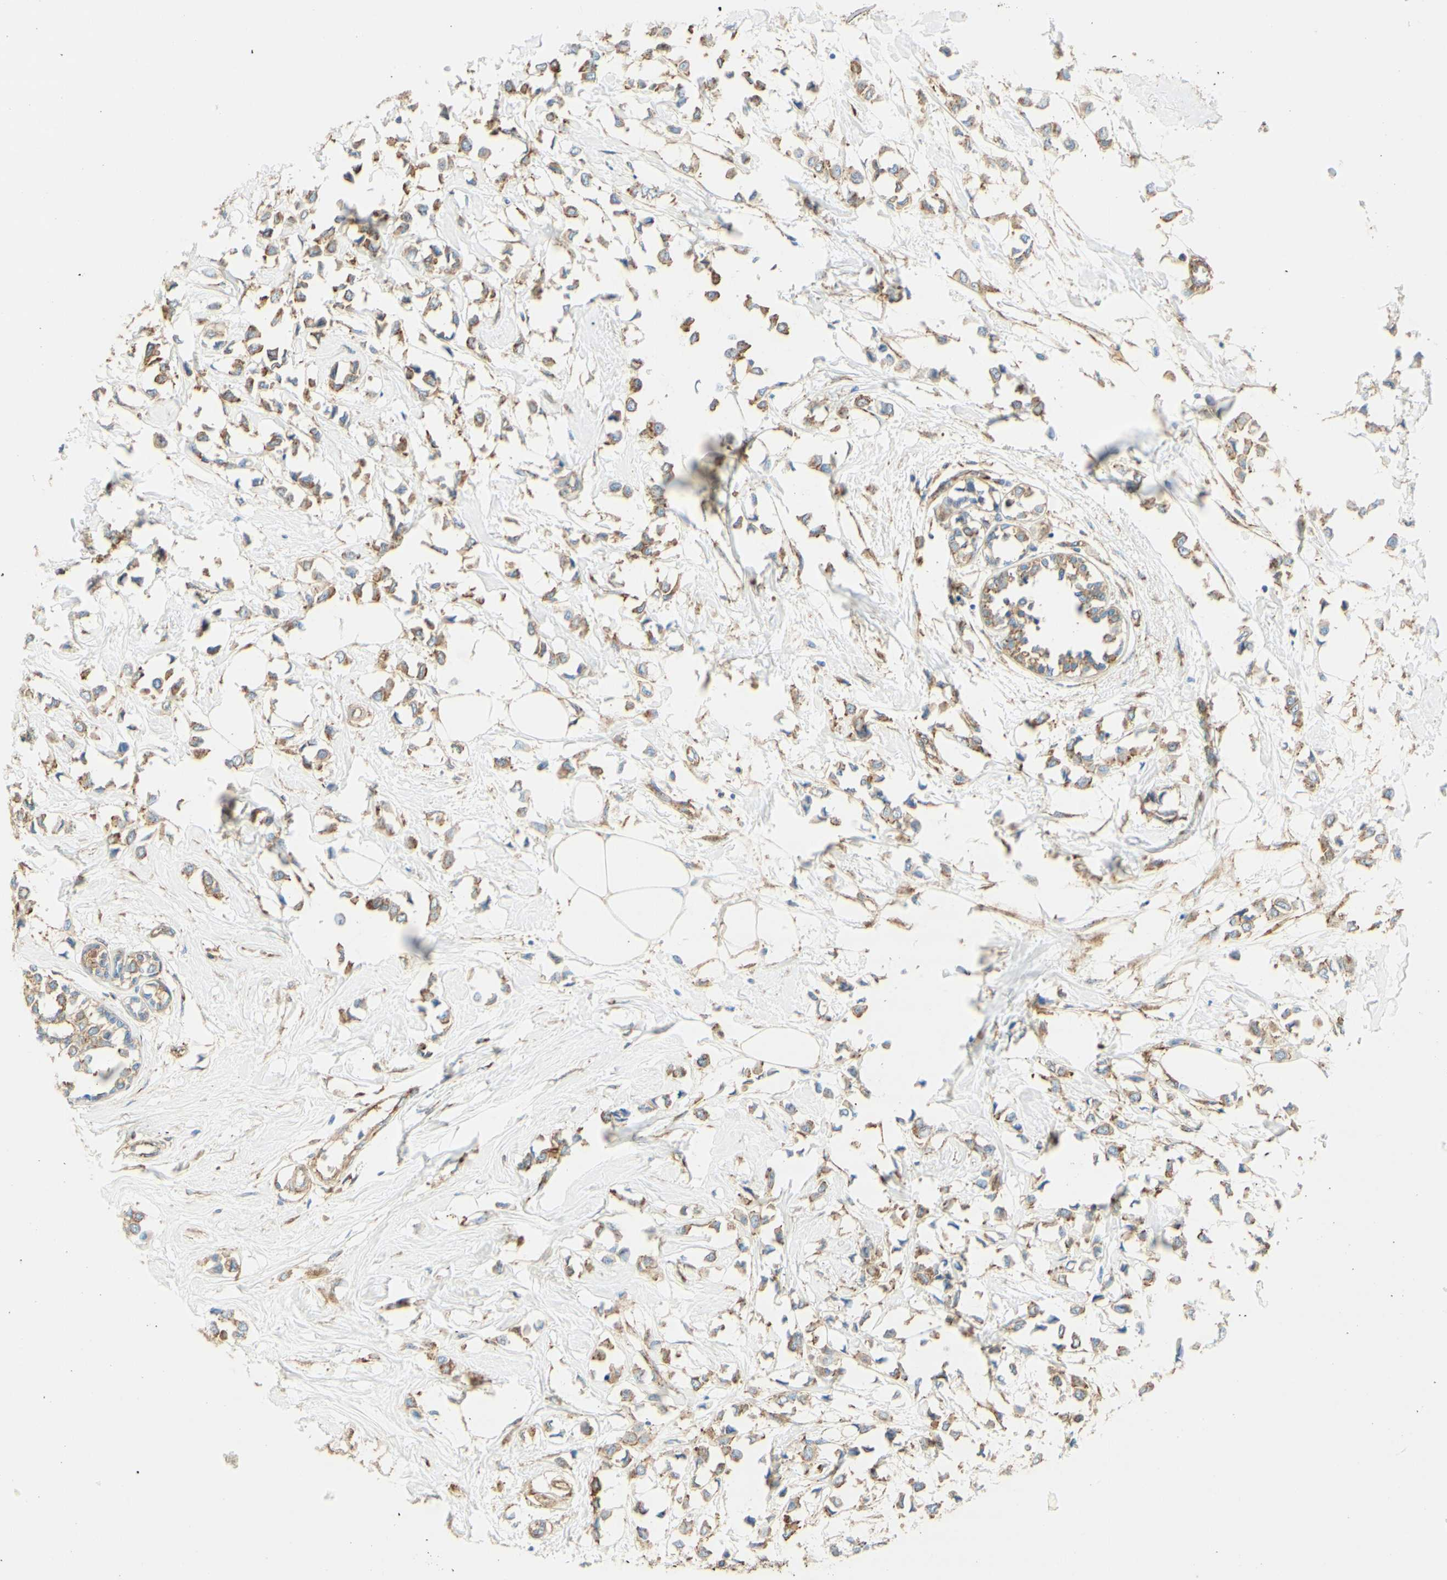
{"staining": {"intensity": "weak", "quantity": ">75%", "location": "cytoplasmic/membranous"}, "tissue": "breast cancer", "cell_type": "Tumor cells", "image_type": "cancer", "snomed": [{"axis": "morphology", "description": "Lobular carcinoma"}, {"axis": "topography", "description": "Breast"}], "caption": "Breast cancer (lobular carcinoma) stained with DAB (3,3'-diaminobenzidine) immunohistochemistry reveals low levels of weak cytoplasmic/membranous expression in about >75% of tumor cells.", "gene": "CLTC", "patient": {"sex": "female", "age": 51}}